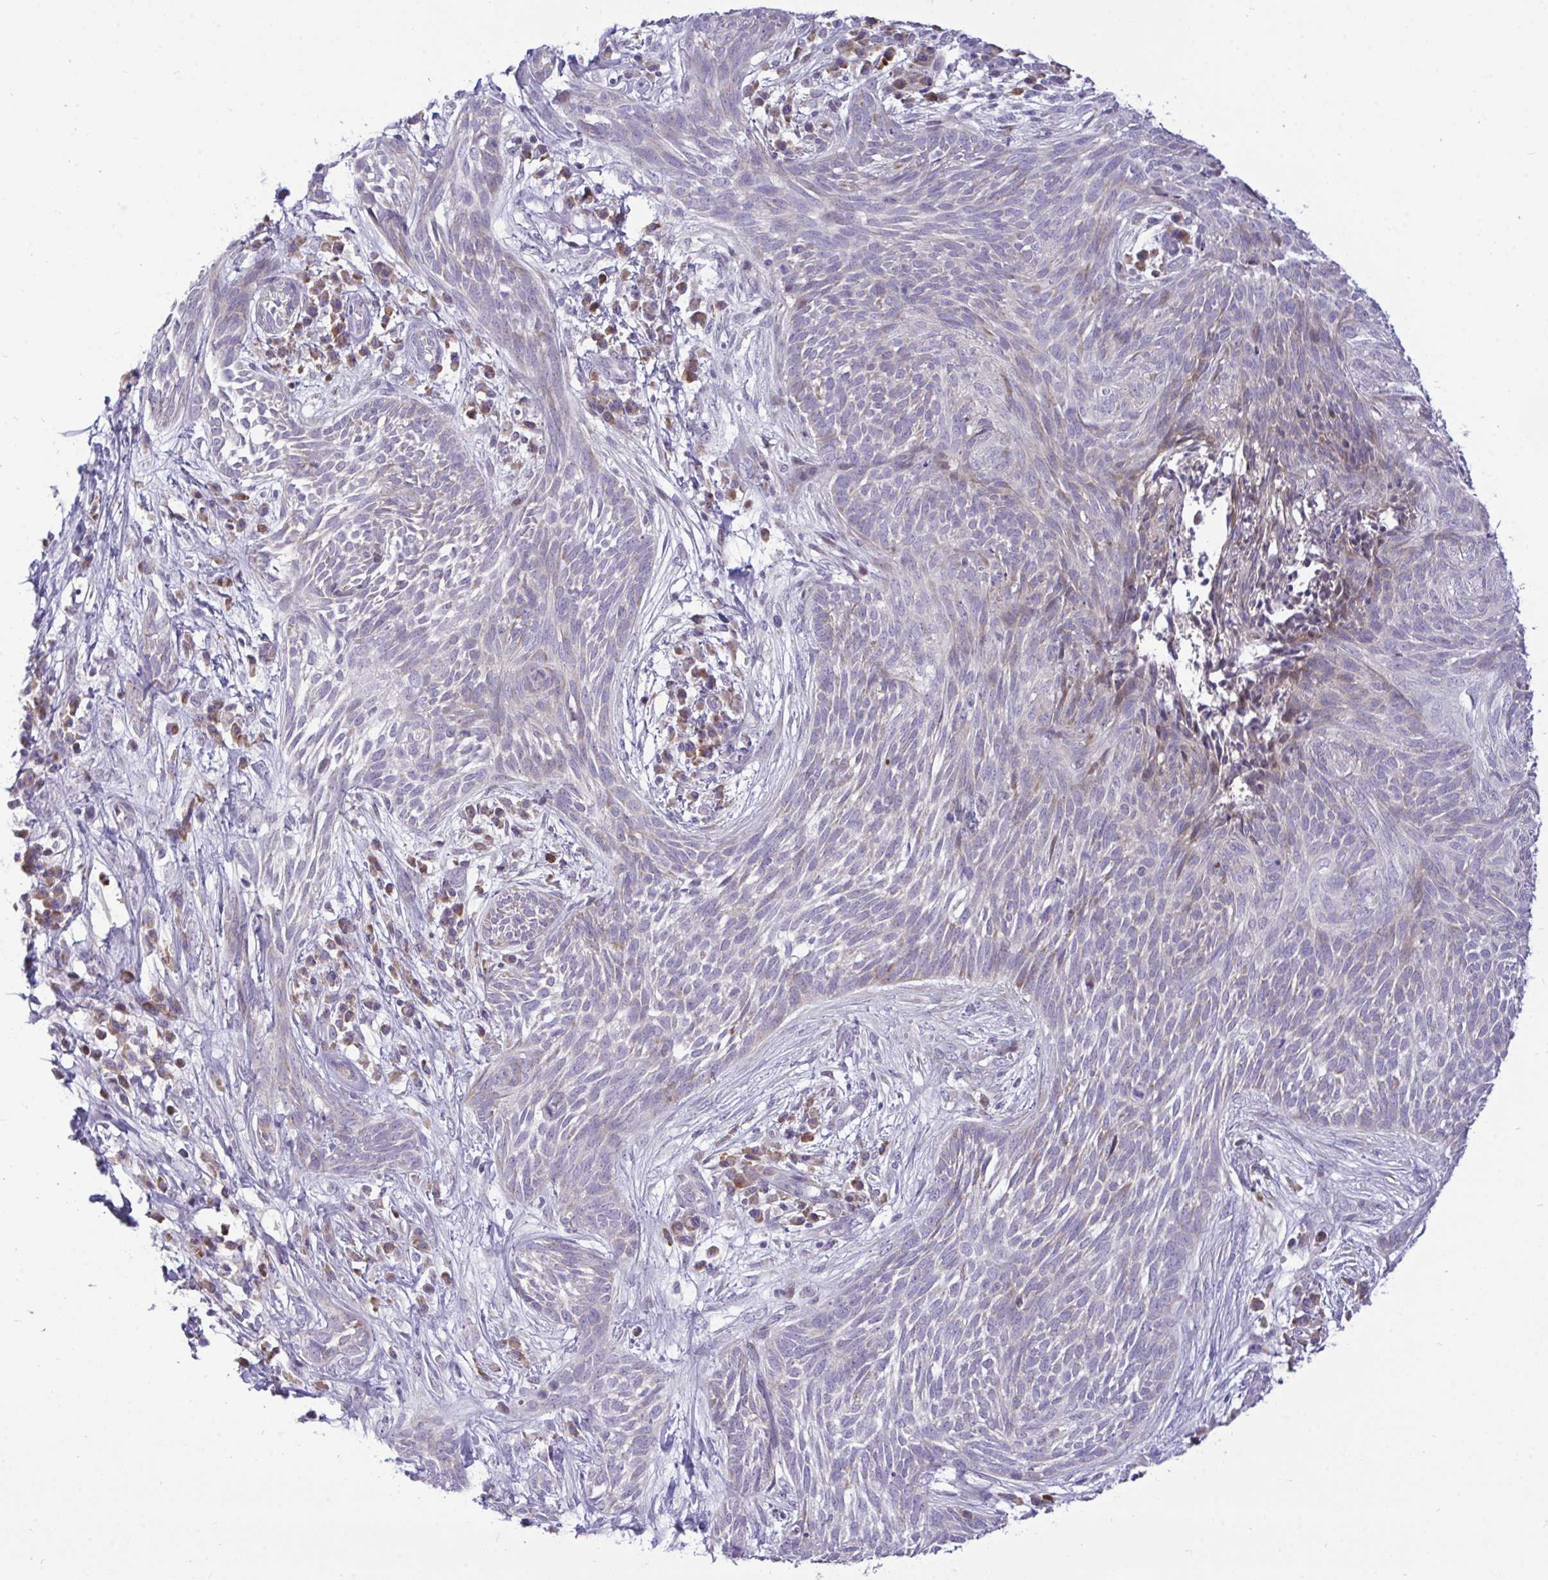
{"staining": {"intensity": "weak", "quantity": "<25%", "location": "cytoplasmic/membranous"}, "tissue": "skin cancer", "cell_type": "Tumor cells", "image_type": "cancer", "snomed": [{"axis": "morphology", "description": "Basal cell carcinoma"}, {"axis": "topography", "description": "Skin"}, {"axis": "topography", "description": "Skin, foot"}], "caption": "IHC micrograph of basal cell carcinoma (skin) stained for a protein (brown), which shows no positivity in tumor cells.", "gene": "EPOP", "patient": {"sex": "female", "age": 86}}